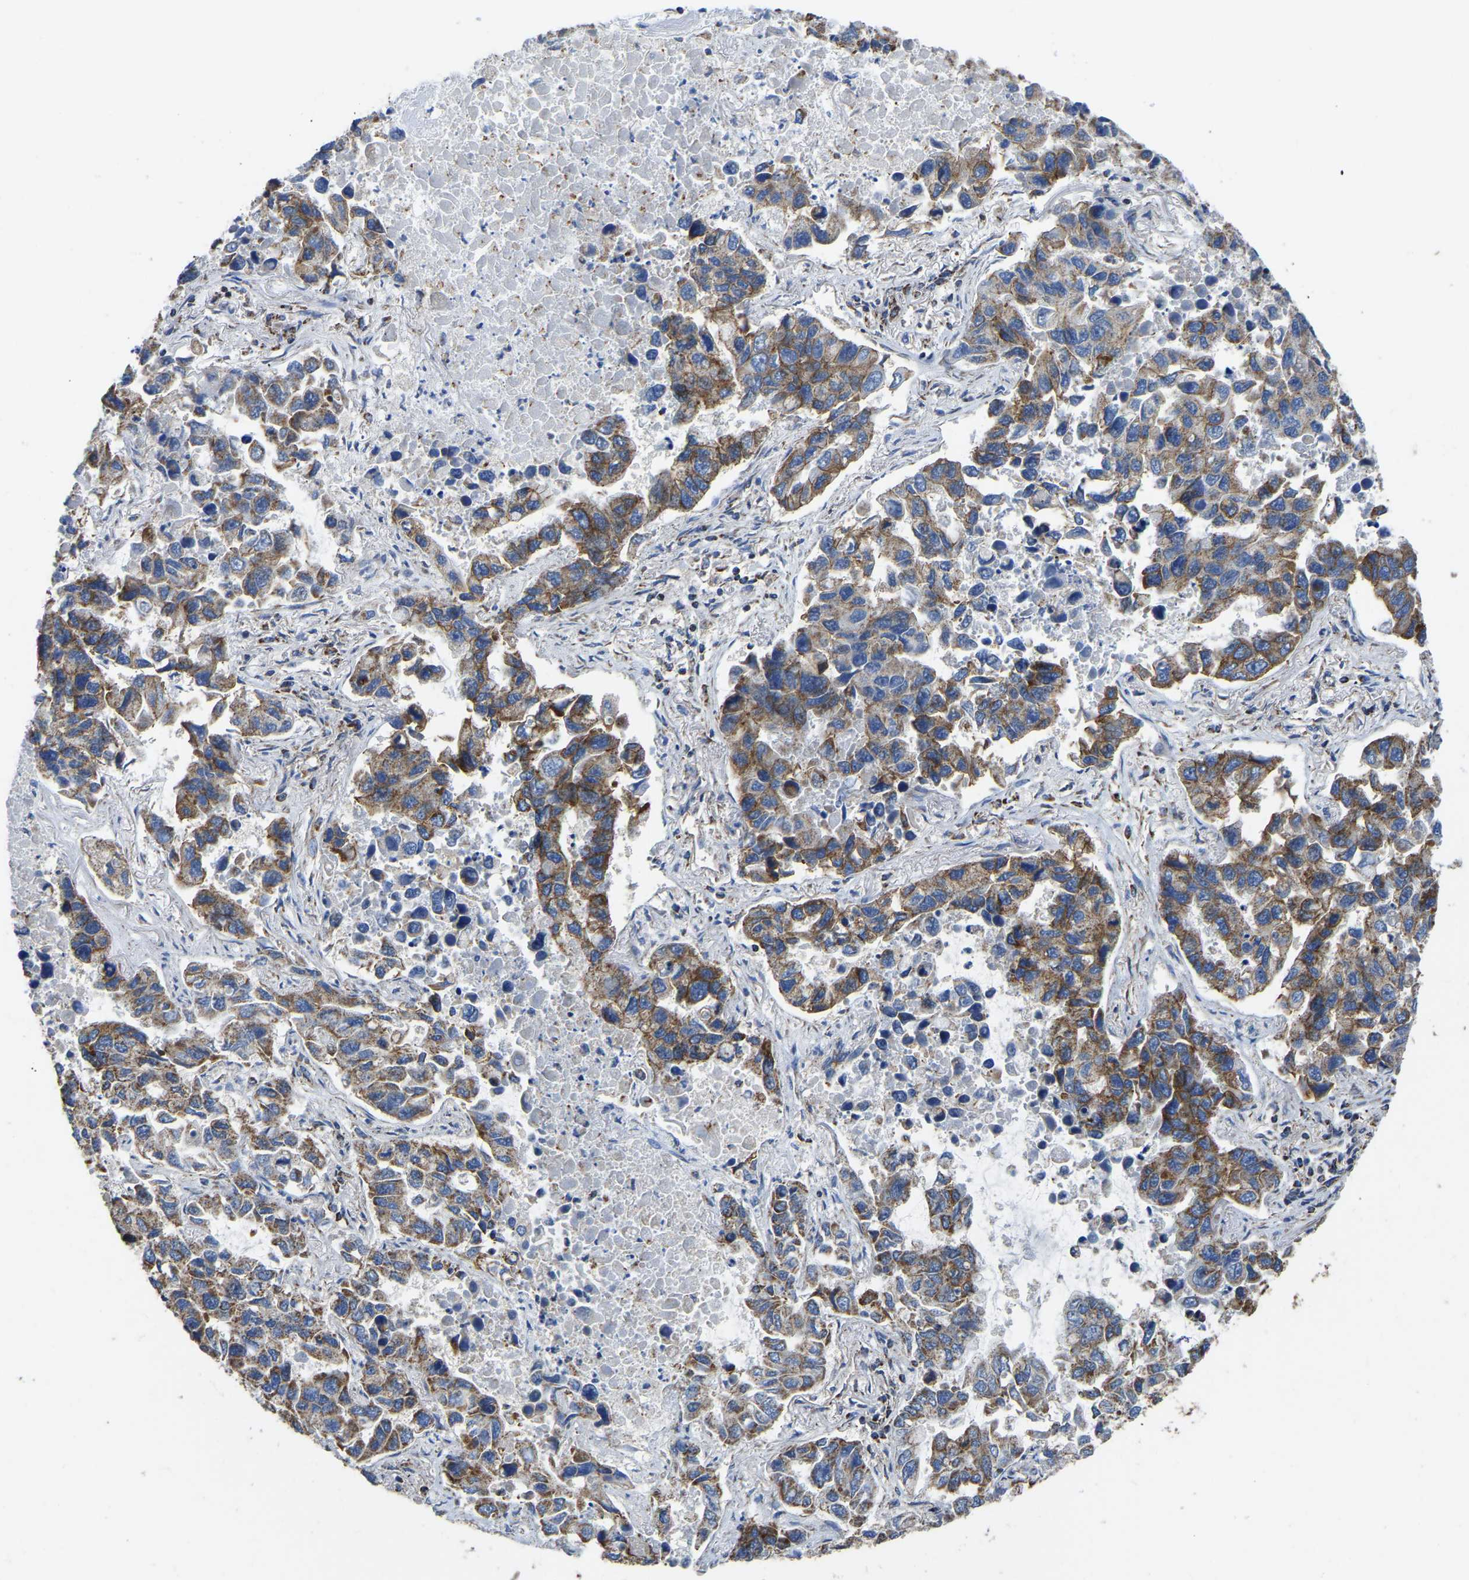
{"staining": {"intensity": "moderate", "quantity": ">75%", "location": "cytoplasmic/membranous"}, "tissue": "lung cancer", "cell_type": "Tumor cells", "image_type": "cancer", "snomed": [{"axis": "morphology", "description": "Adenocarcinoma, NOS"}, {"axis": "topography", "description": "Lung"}], "caption": "This micrograph displays IHC staining of human lung cancer, with medium moderate cytoplasmic/membranous expression in about >75% of tumor cells.", "gene": "ETFA", "patient": {"sex": "male", "age": 64}}